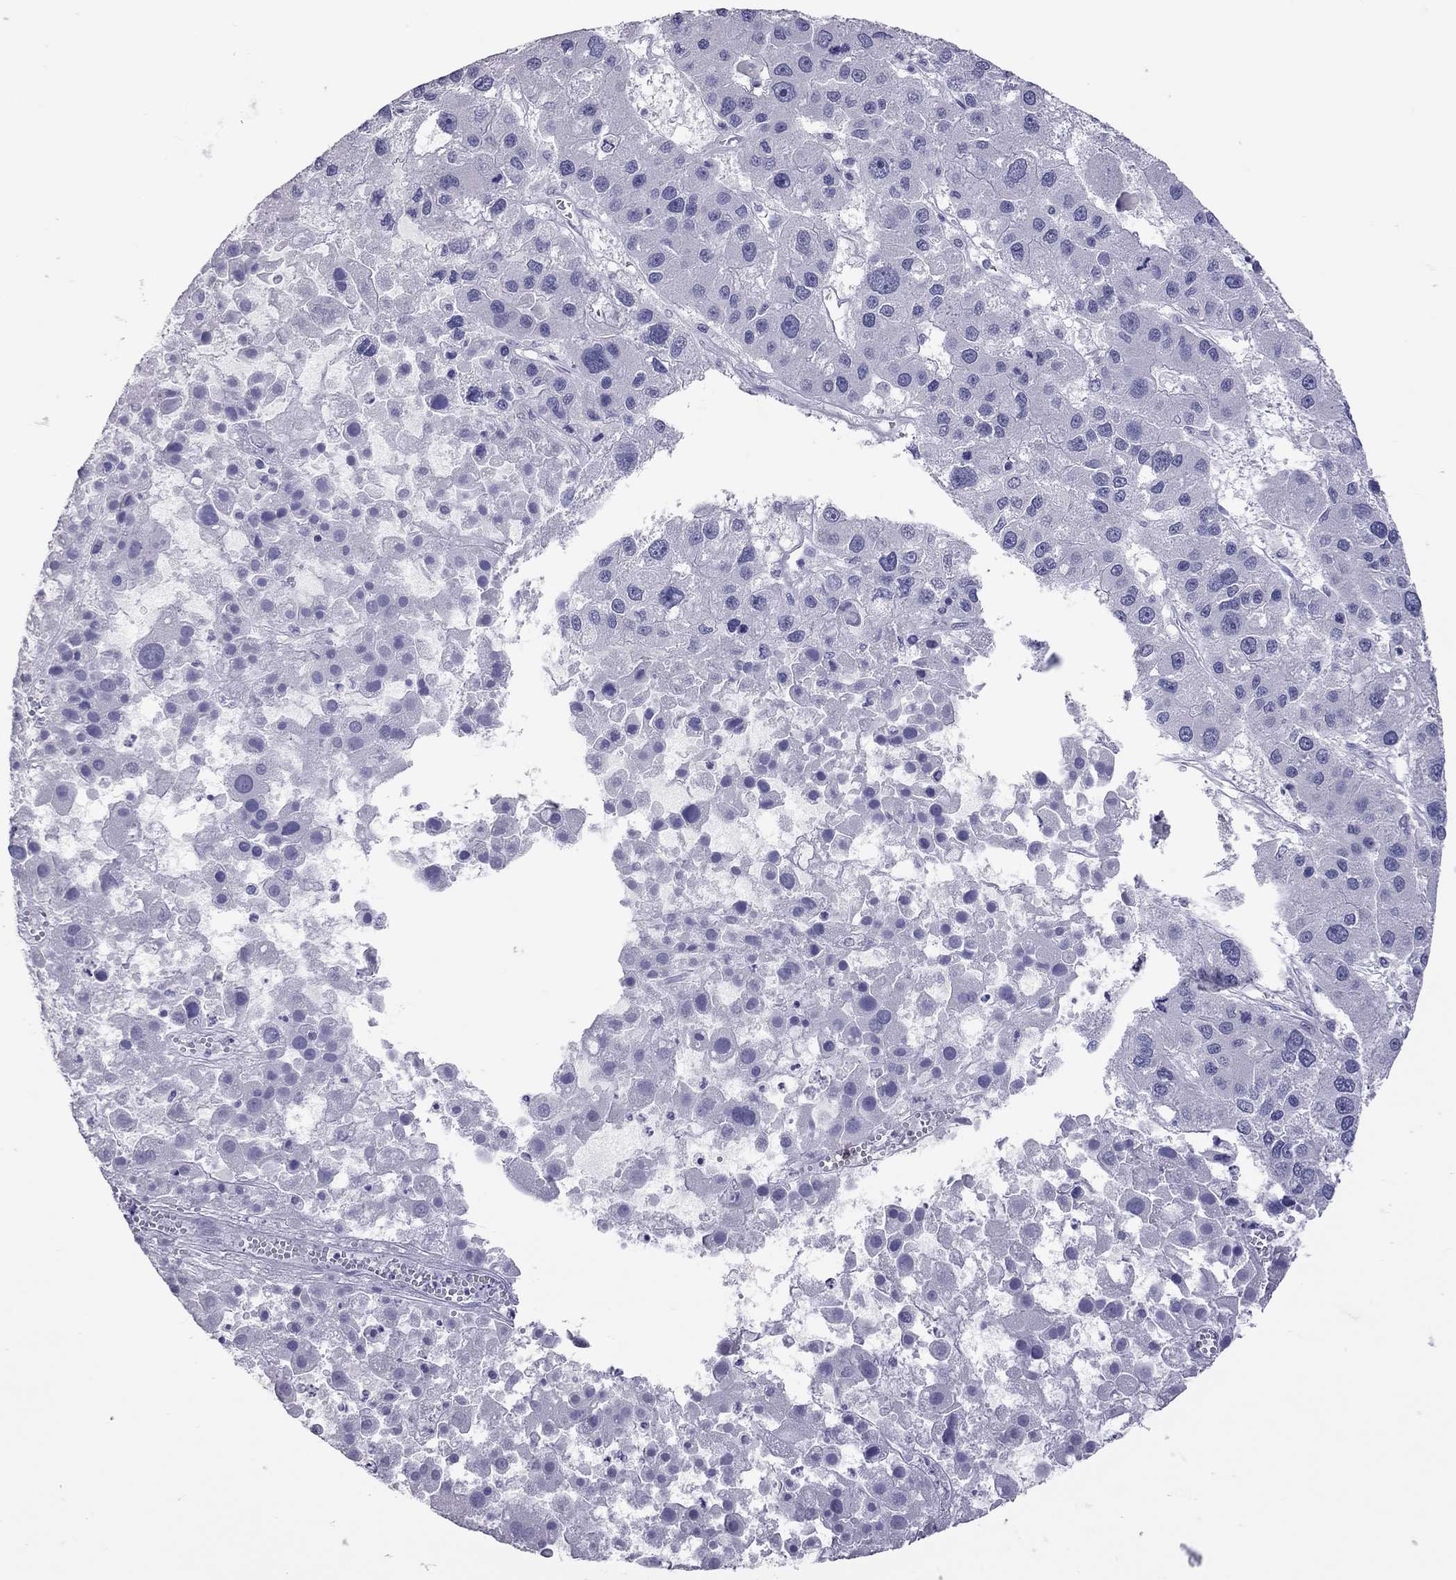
{"staining": {"intensity": "negative", "quantity": "none", "location": "none"}, "tissue": "liver cancer", "cell_type": "Tumor cells", "image_type": "cancer", "snomed": [{"axis": "morphology", "description": "Carcinoma, Hepatocellular, NOS"}, {"axis": "topography", "description": "Liver"}], "caption": "This is an immunohistochemistry (IHC) micrograph of hepatocellular carcinoma (liver). There is no staining in tumor cells.", "gene": "MUC16", "patient": {"sex": "male", "age": 73}}